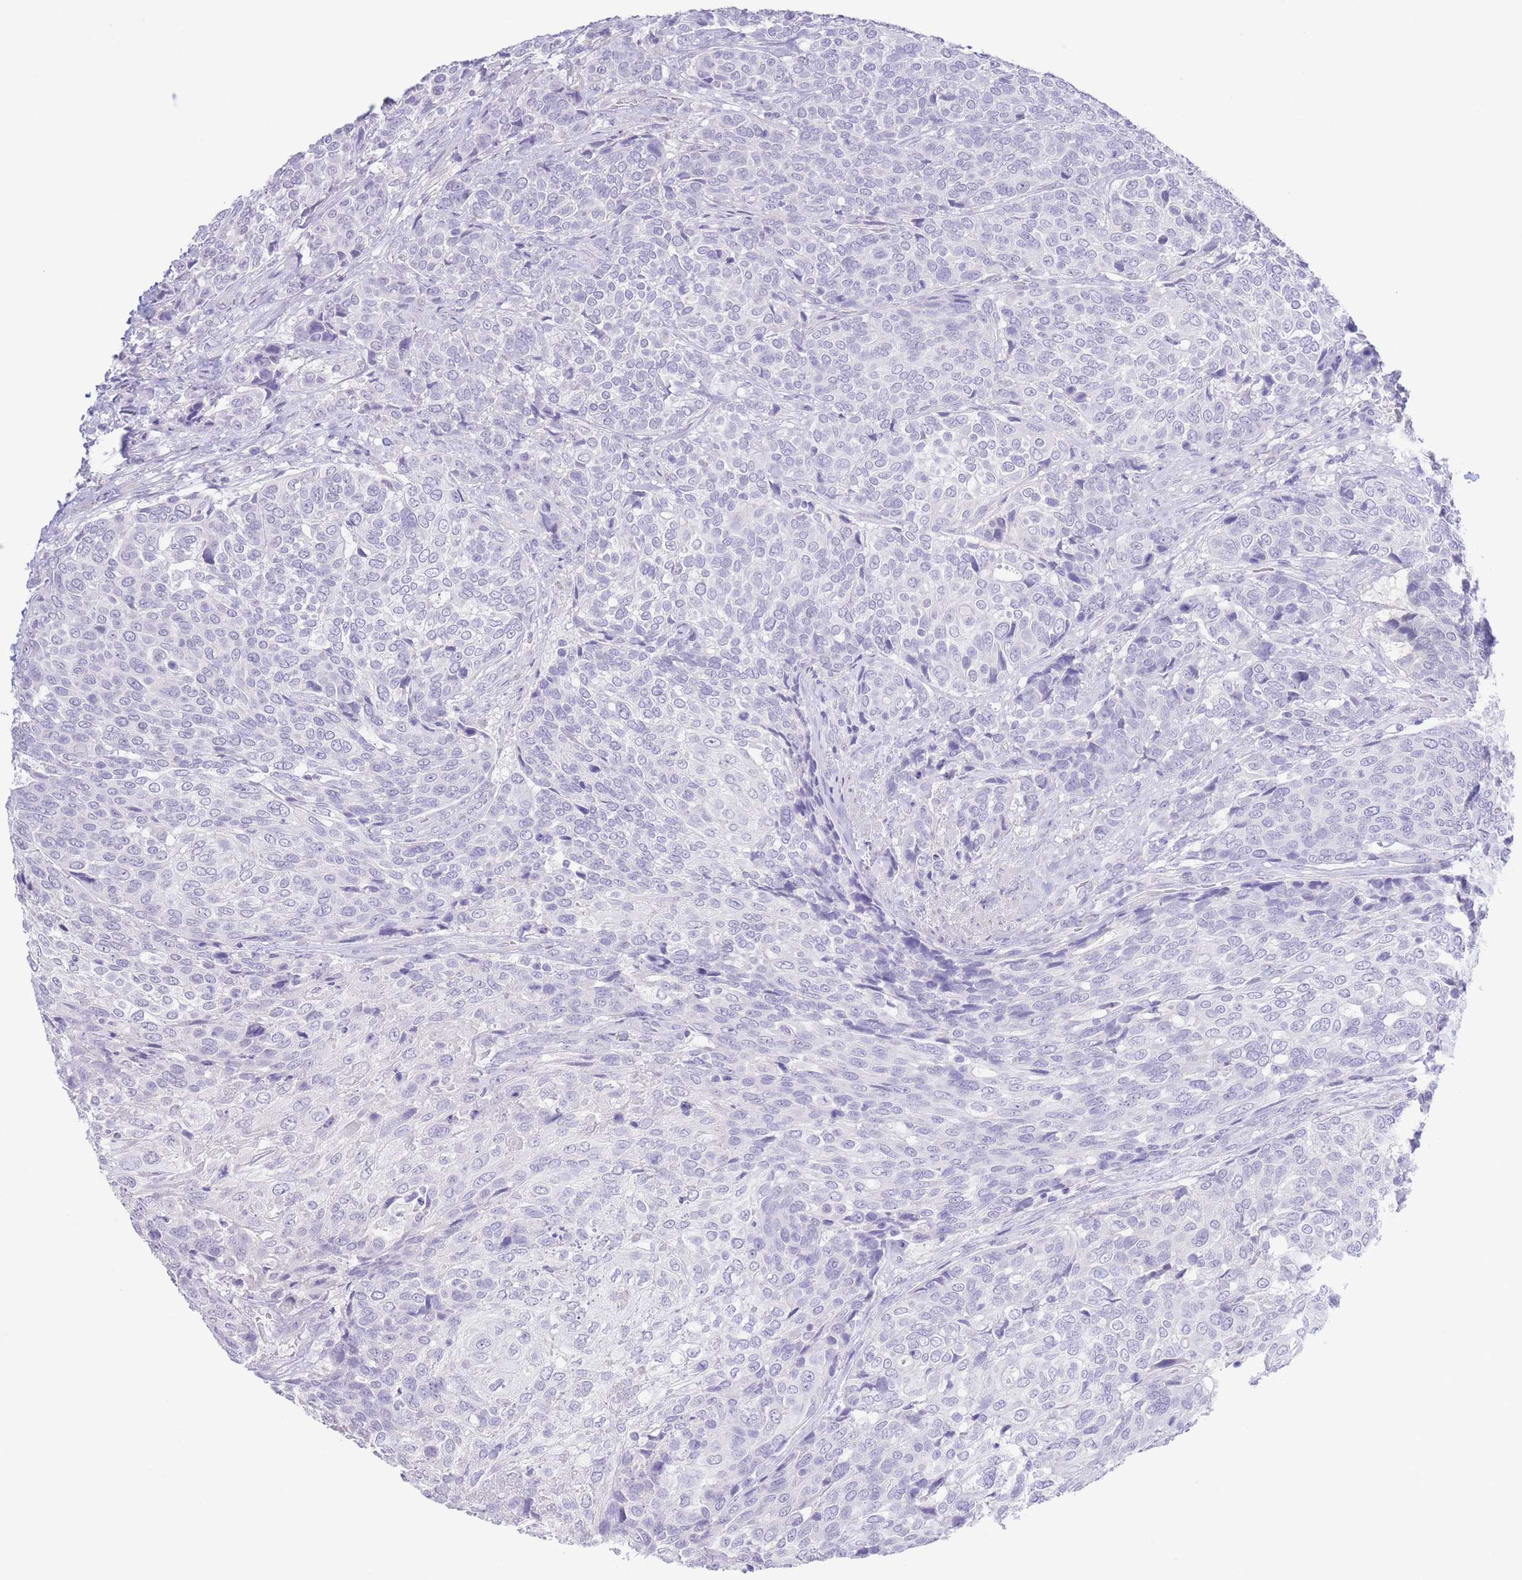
{"staining": {"intensity": "negative", "quantity": "none", "location": "none"}, "tissue": "urothelial cancer", "cell_type": "Tumor cells", "image_type": "cancer", "snomed": [{"axis": "morphology", "description": "Urothelial carcinoma, High grade"}, {"axis": "topography", "description": "Urinary bladder"}], "caption": "The image displays no staining of tumor cells in high-grade urothelial carcinoma.", "gene": "PKLR", "patient": {"sex": "female", "age": 70}}